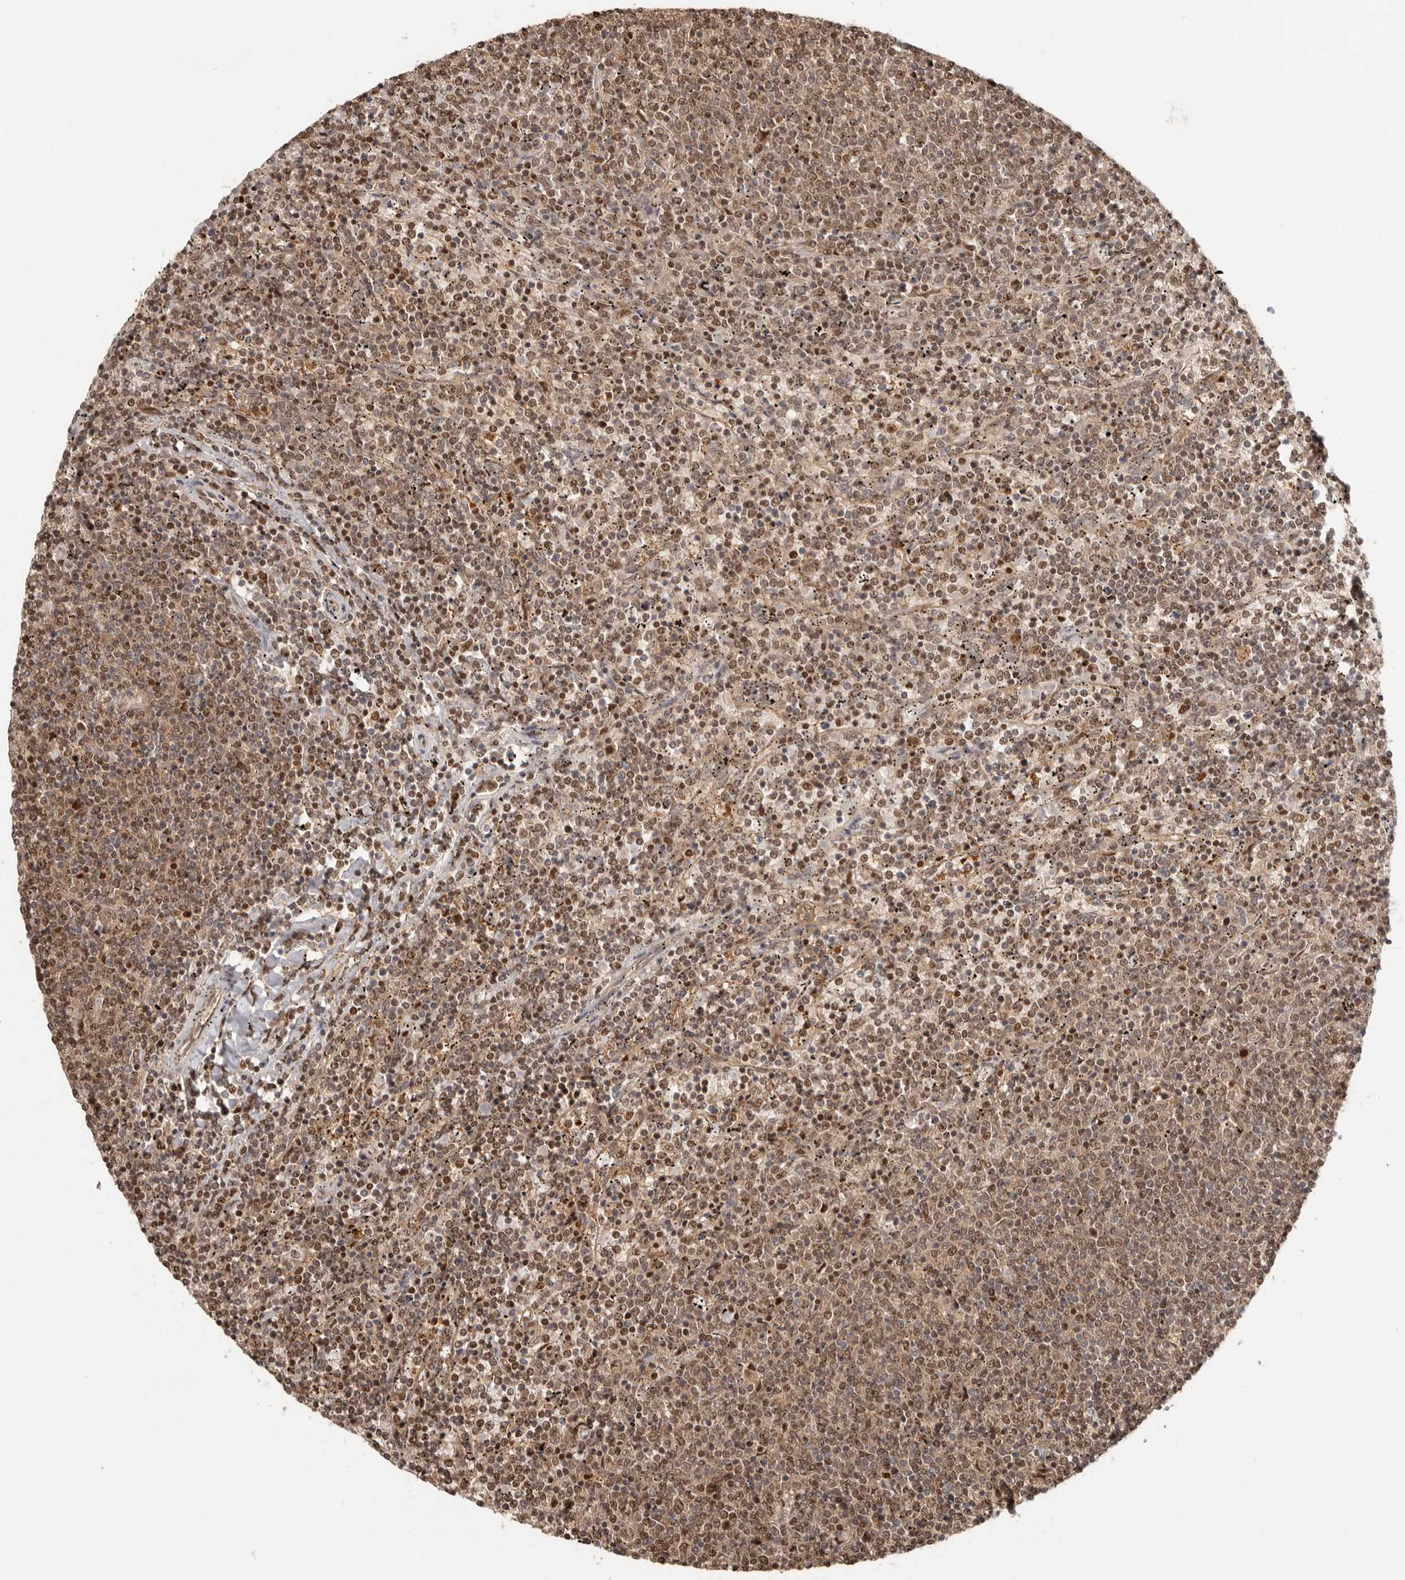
{"staining": {"intensity": "weak", "quantity": ">75%", "location": "cytoplasmic/membranous,nuclear"}, "tissue": "lymphoma", "cell_type": "Tumor cells", "image_type": "cancer", "snomed": [{"axis": "morphology", "description": "Malignant lymphoma, non-Hodgkin's type, Low grade"}, {"axis": "topography", "description": "Spleen"}], "caption": "Immunohistochemical staining of malignant lymphoma, non-Hodgkin's type (low-grade) shows low levels of weak cytoplasmic/membranous and nuclear expression in about >75% of tumor cells. (Stains: DAB in brown, nuclei in blue, Microscopy: brightfield microscopy at high magnification).", "gene": "PSMA5", "patient": {"sex": "female", "age": 50}}